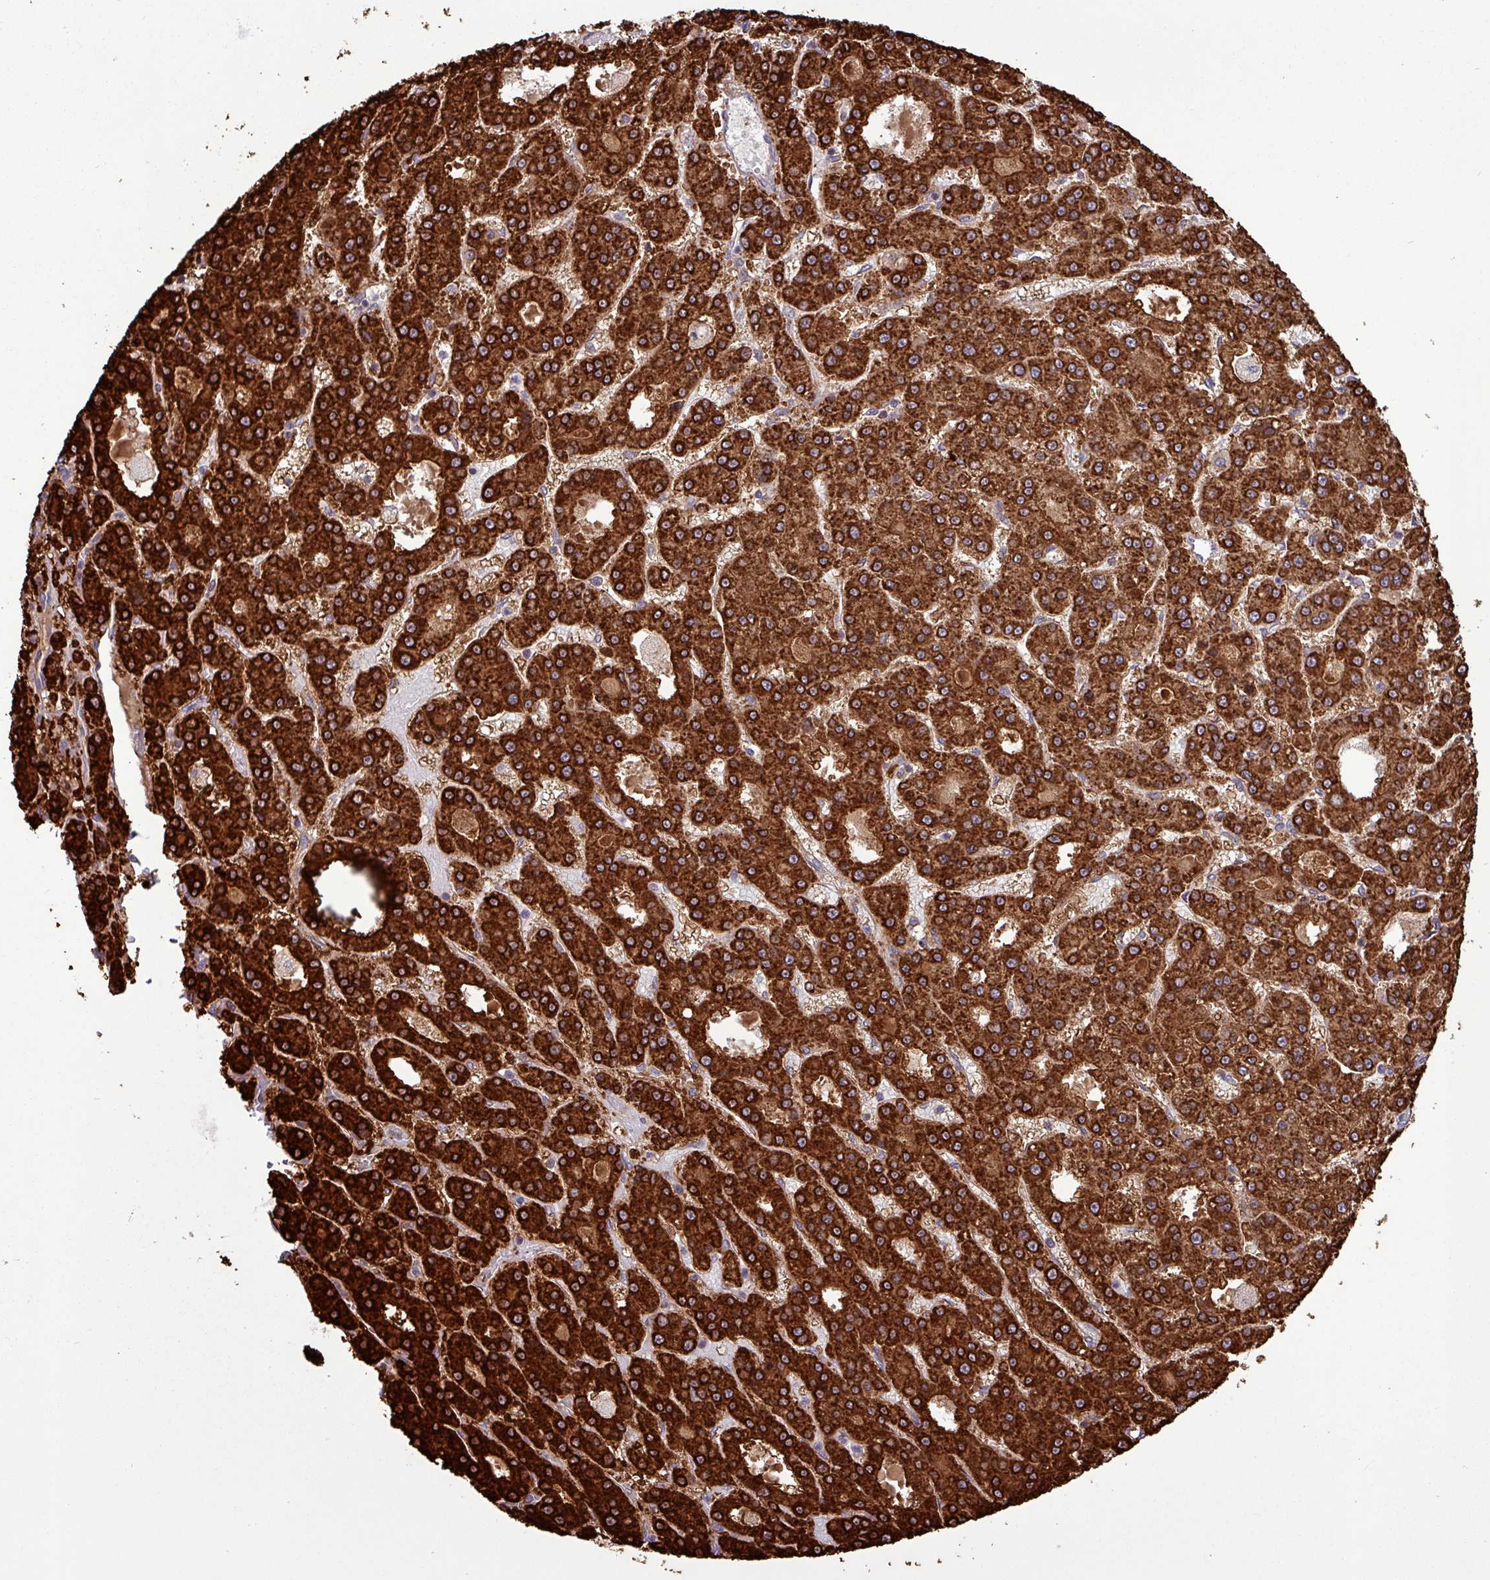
{"staining": {"intensity": "strong", "quantity": ">75%", "location": "cytoplasmic/membranous"}, "tissue": "liver cancer", "cell_type": "Tumor cells", "image_type": "cancer", "snomed": [{"axis": "morphology", "description": "Carcinoma, Hepatocellular, NOS"}, {"axis": "topography", "description": "Liver"}], "caption": "A histopathology image of liver cancer stained for a protein exhibits strong cytoplasmic/membranous brown staining in tumor cells. Nuclei are stained in blue.", "gene": "PCED1A", "patient": {"sex": "male", "age": 70}}